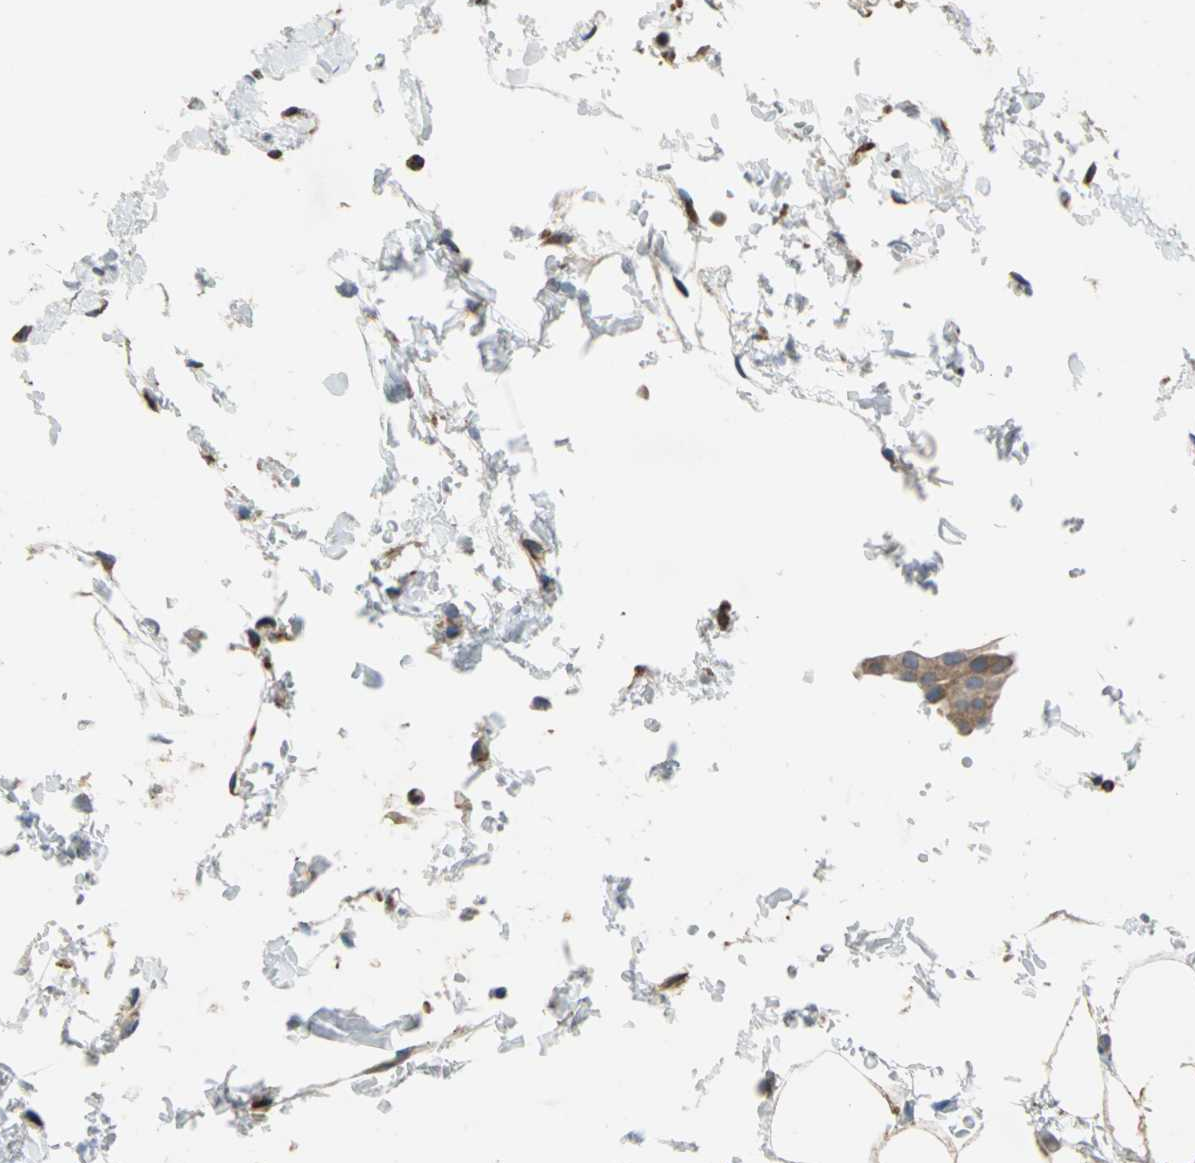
{"staining": {"intensity": "strong", "quantity": ">75%", "location": "cytoplasmic/membranous"}, "tissue": "urothelial cancer", "cell_type": "Tumor cells", "image_type": "cancer", "snomed": [{"axis": "morphology", "description": "Urothelial carcinoma, Low grade"}, {"axis": "topography", "description": "Urinary bladder"}], "caption": "High-magnification brightfield microscopy of urothelial cancer stained with DAB (3,3'-diaminobenzidine) (brown) and counterstained with hematoxylin (blue). tumor cells exhibit strong cytoplasmic/membranous positivity is identified in approximately>75% of cells. The protein is stained brown, and the nuclei are stained in blue (DAB (3,3'-diaminobenzidine) IHC with brightfield microscopy, high magnification).", "gene": "SDF2L1", "patient": {"sex": "female", "age": 60}}